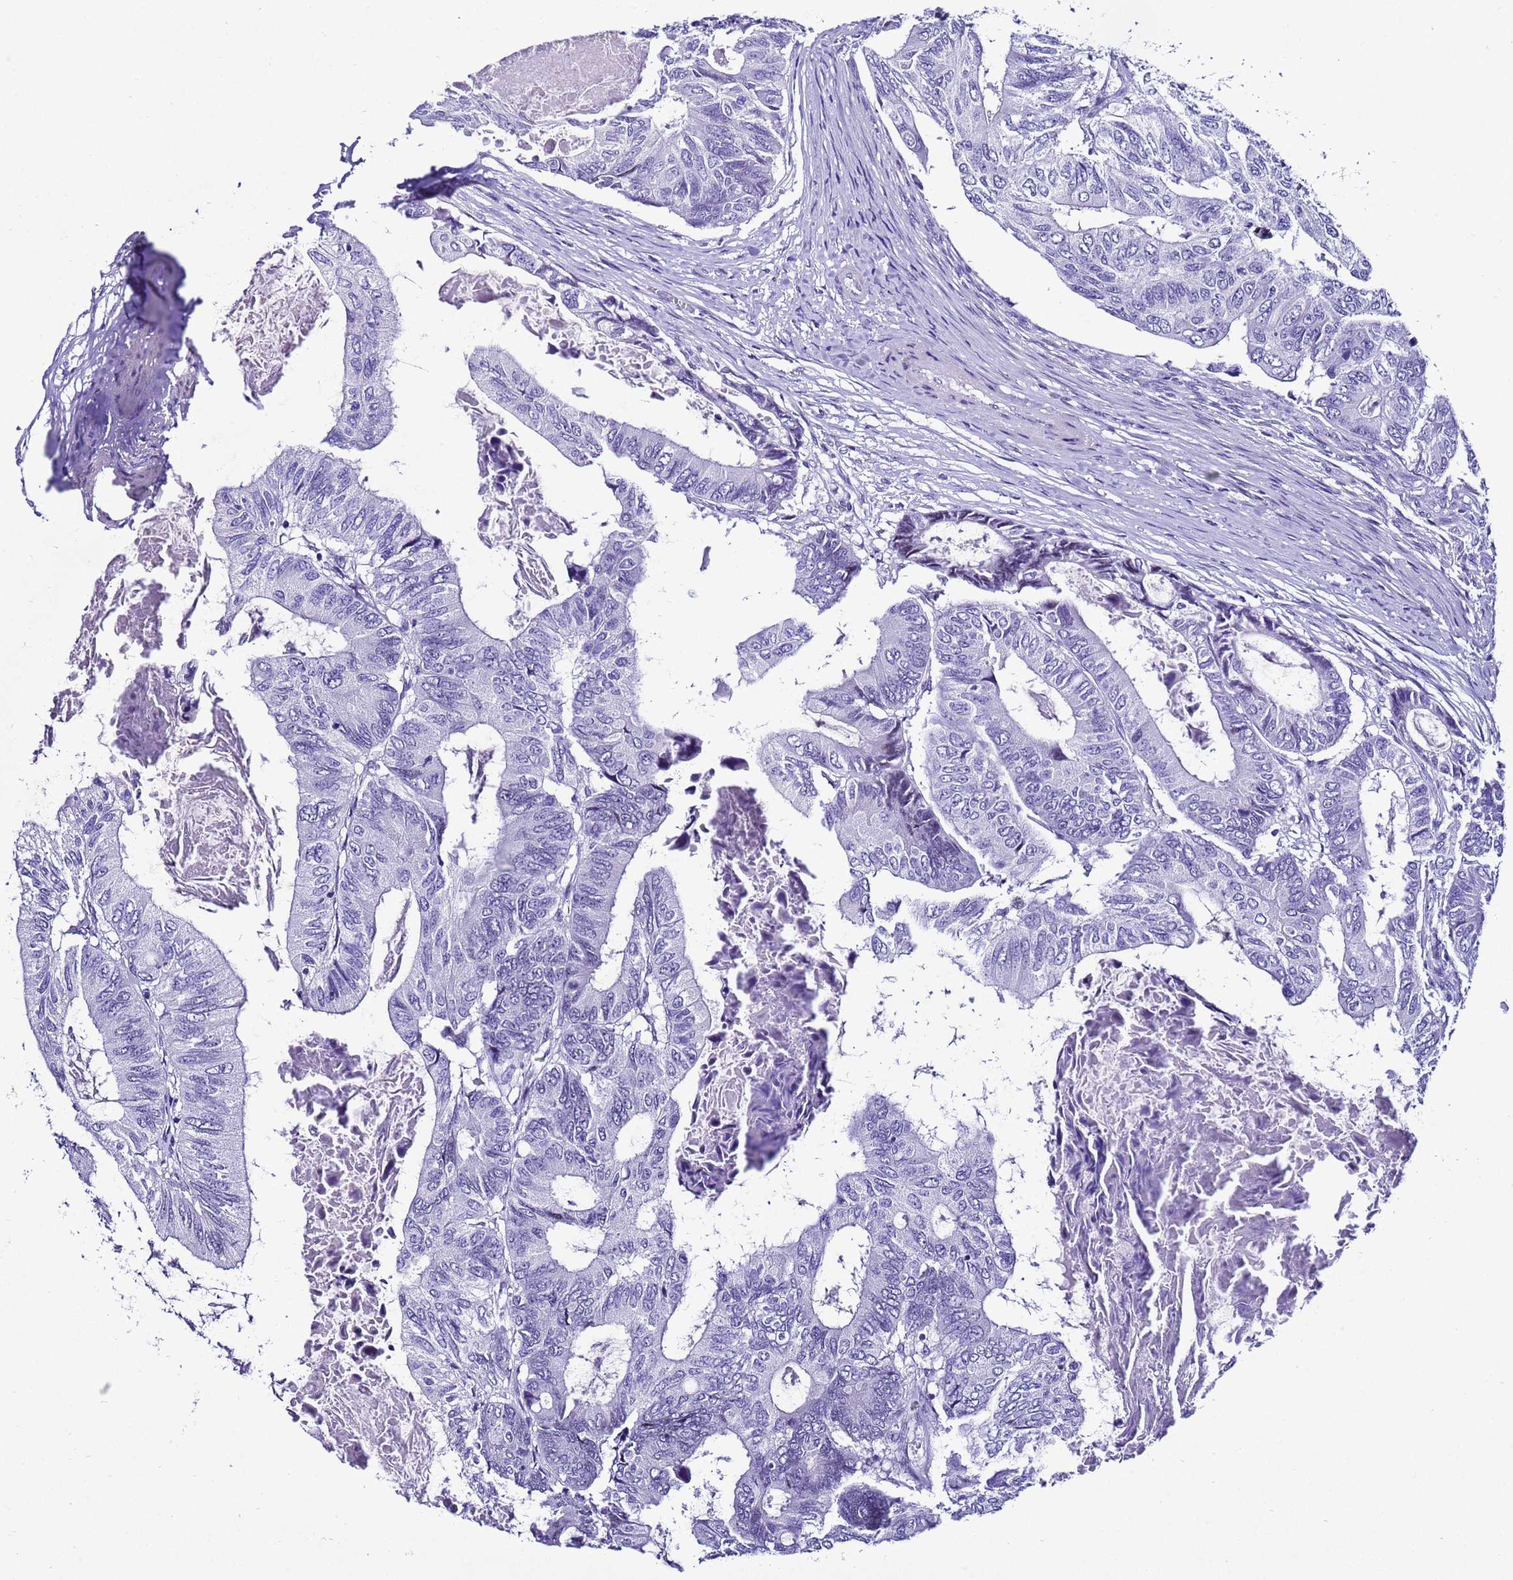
{"staining": {"intensity": "negative", "quantity": "none", "location": "none"}, "tissue": "colorectal cancer", "cell_type": "Tumor cells", "image_type": "cancer", "snomed": [{"axis": "morphology", "description": "Adenocarcinoma, NOS"}, {"axis": "topography", "description": "Colon"}], "caption": "A high-resolution photomicrograph shows immunohistochemistry staining of colorectal cancer (adenocarcinoma), which demonstrates no significant expression in tumor cells.", "gene": "ZNF417", "patient": {"sex": "male", "age": 85}}